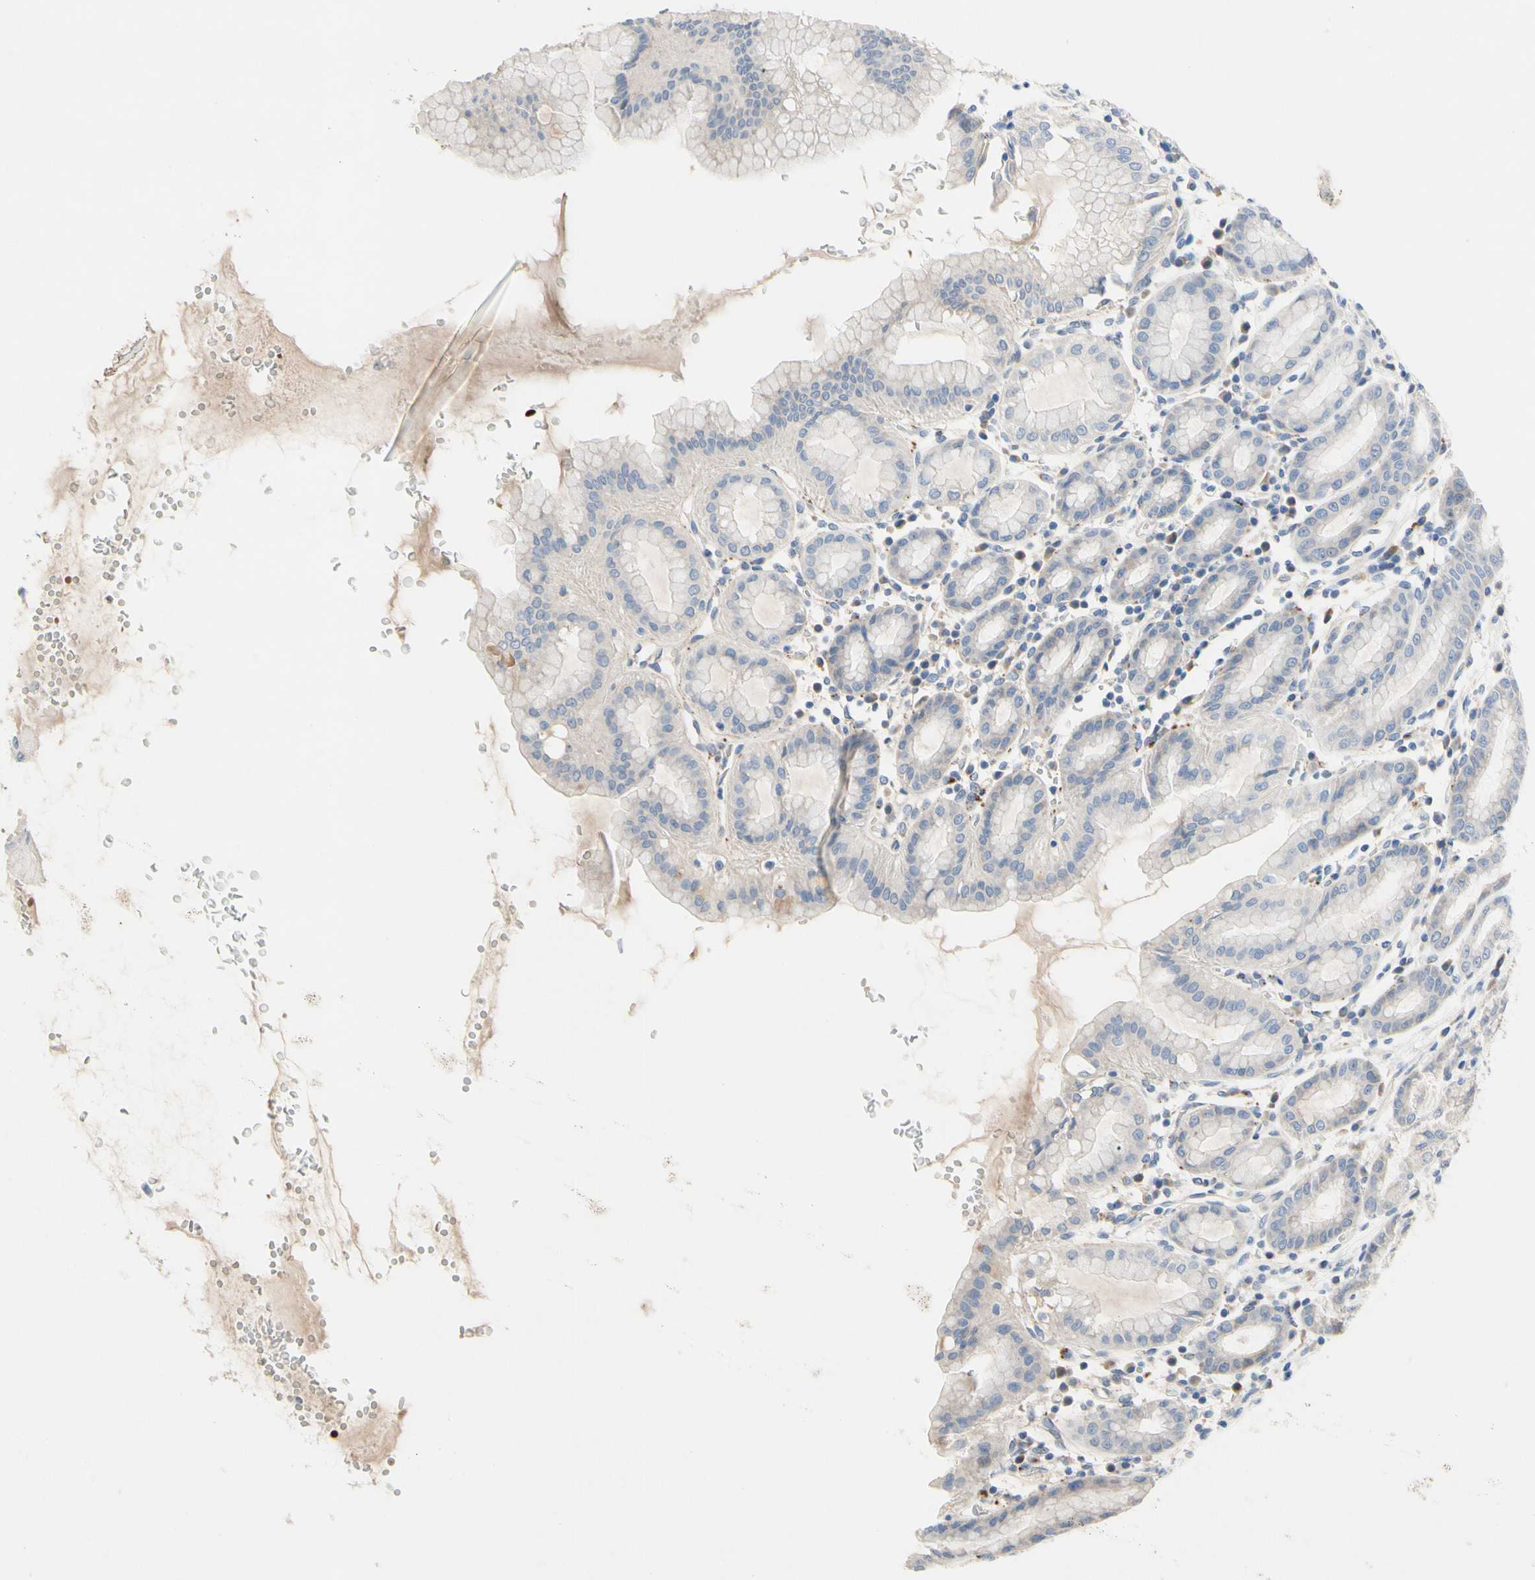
{"staining": {"intensity": "moderate", "quantity": "<25%", "location": "cytoplasmic/membranous"}, "tissue": "stomach", "cell_type": "Glandular cells", "image_type": "normal", "snomed": [{"axis": "morphology", "description": "Normal tissue, NOS"}, {"axis": "topography", "description": "Stomach, upper"}], "caption": "A histopathology image of human stomach stained for a protein shows moderate cytoplasmic/membranous brown staining in glandular cells.", "gene": "RETSAT", "patient": {"sex": "male", "age": 68}}